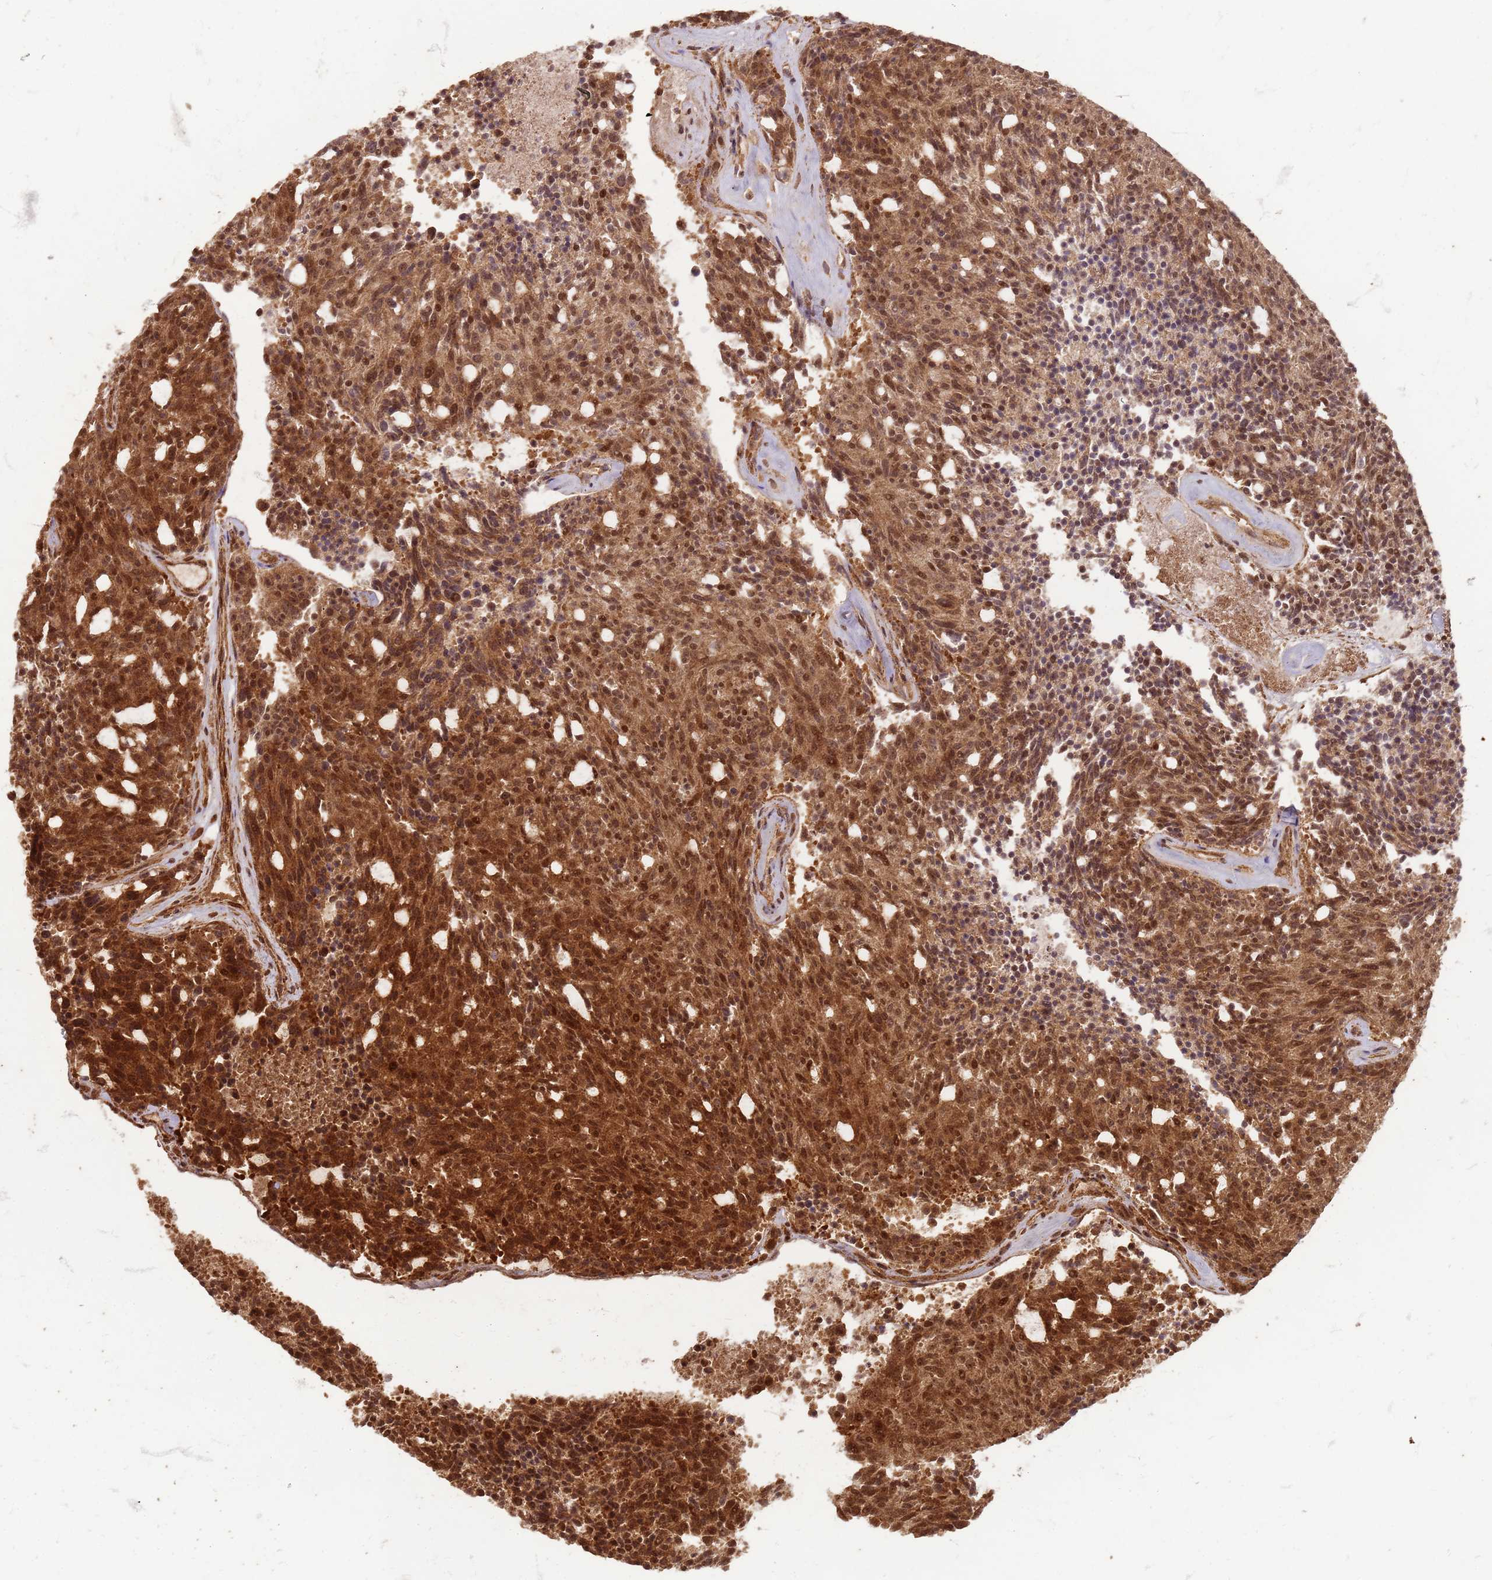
{"staining": {"intensity": "strong", "quantity": ">75%", "location": "cytoplasmic/membranous,nuclear"}, "tissue": "carcinoid", "cell_type": "Tumor cells", "image_type": "cancer", "snomed": [{"axis": "morphology", "description": "Carcinoid, malignant, NOS"}, {"axis": "topography", "description": "Pancreas"}], "caption": "A brown stain highlights strong cytoplasmic/membranous and nuclear positivity of a protein in human malignant carcinoid tumor cells.", "gene": "KIF26A", "patient": {"sex": "female", "age": 54}}